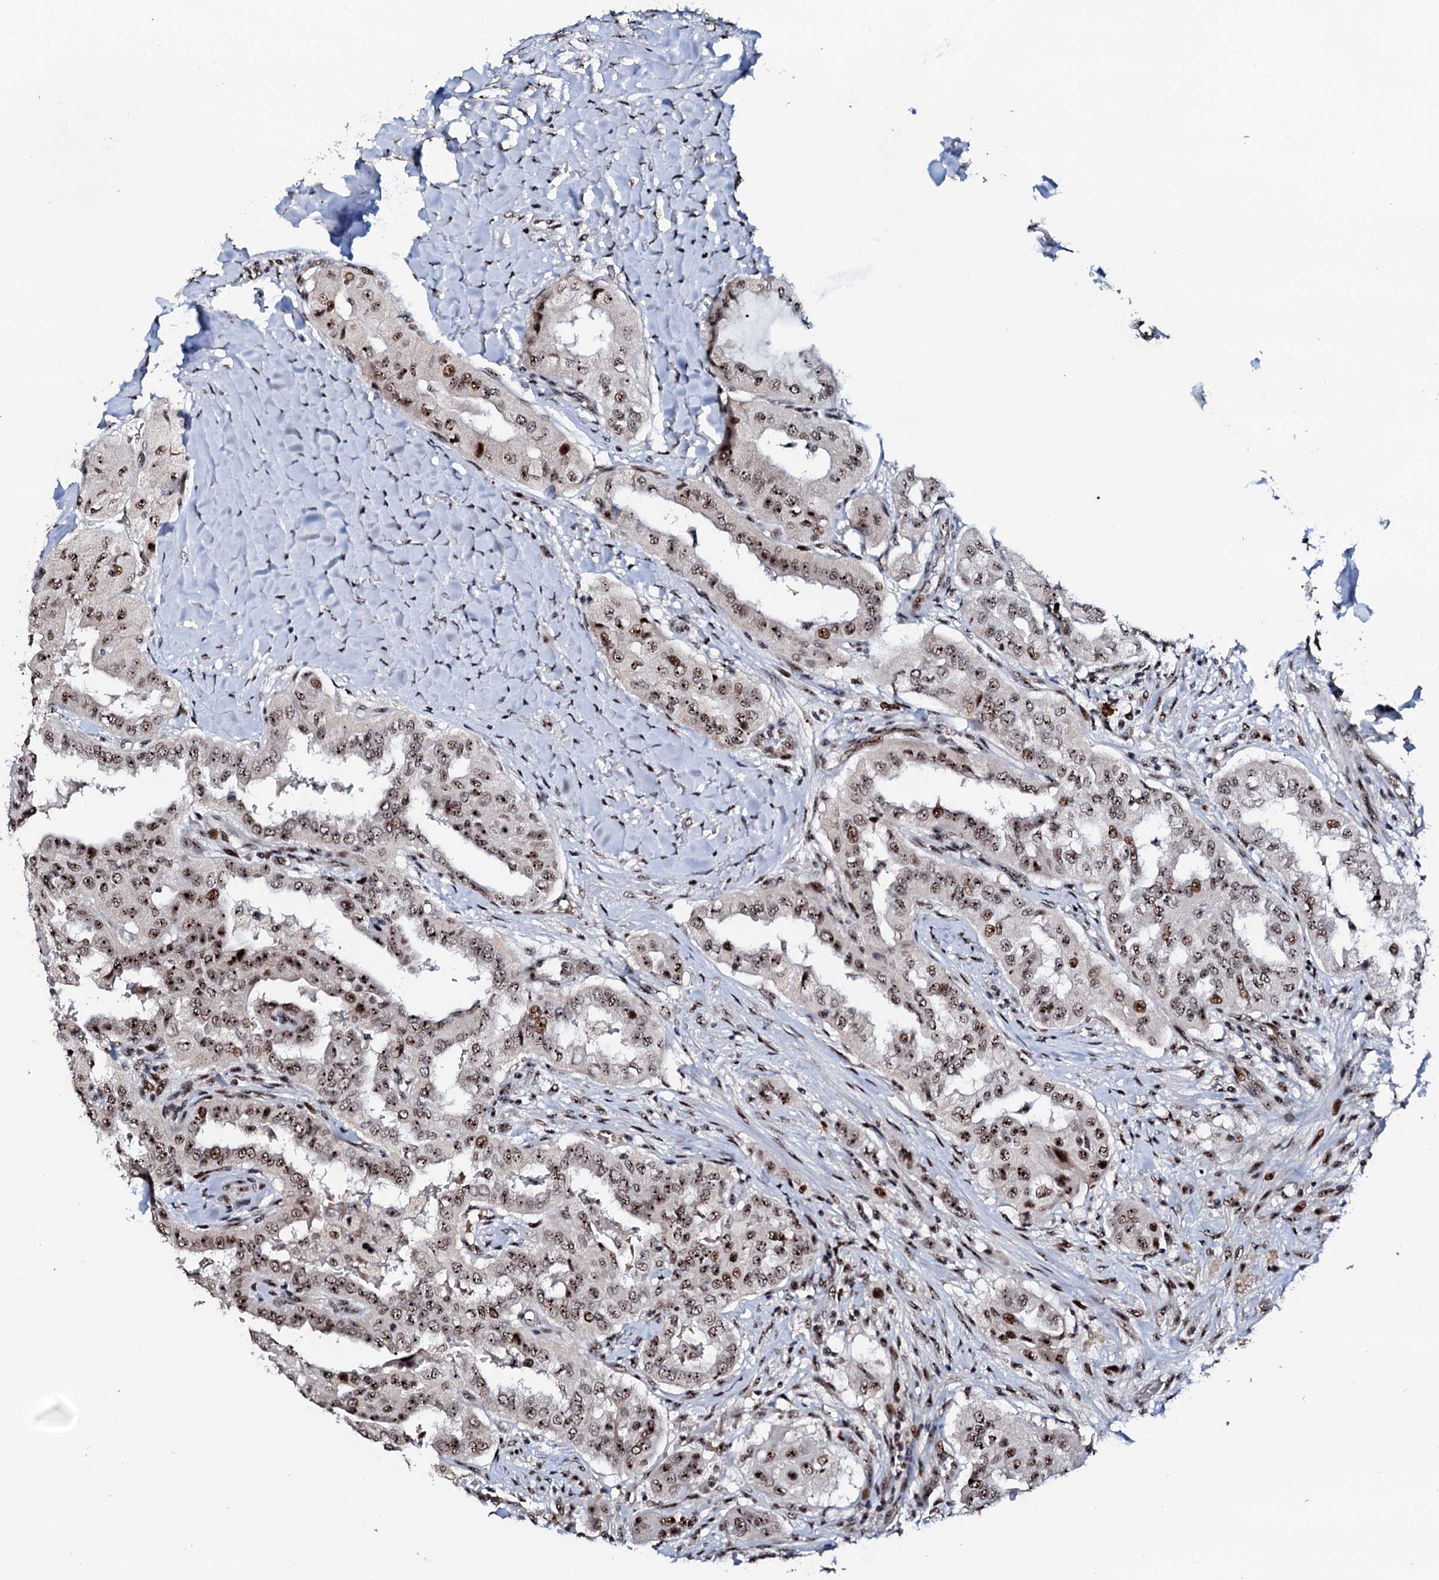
{"staining": {"intensity": "moderate", "quantity": ">75%", "location": "nuclear"}, "tissue": "thyroid cancer", "cell_type": "Tumor cells", "image_type": "cancer", "snomed": [{"axis": "morphology", "description": "Papillary adenocarcinoma, NOS"}, {"axis": "topography", "description": "Thyroid gland"}], "caption": "Thyroid papillary adenocarcinoma stained with immunohistochemistry (IHC) demonstrates moderate nuclear staining in about >75% of tumor cells.", "gene": "NEUROG3", "patient": {"sex": "female", "age": 59}}